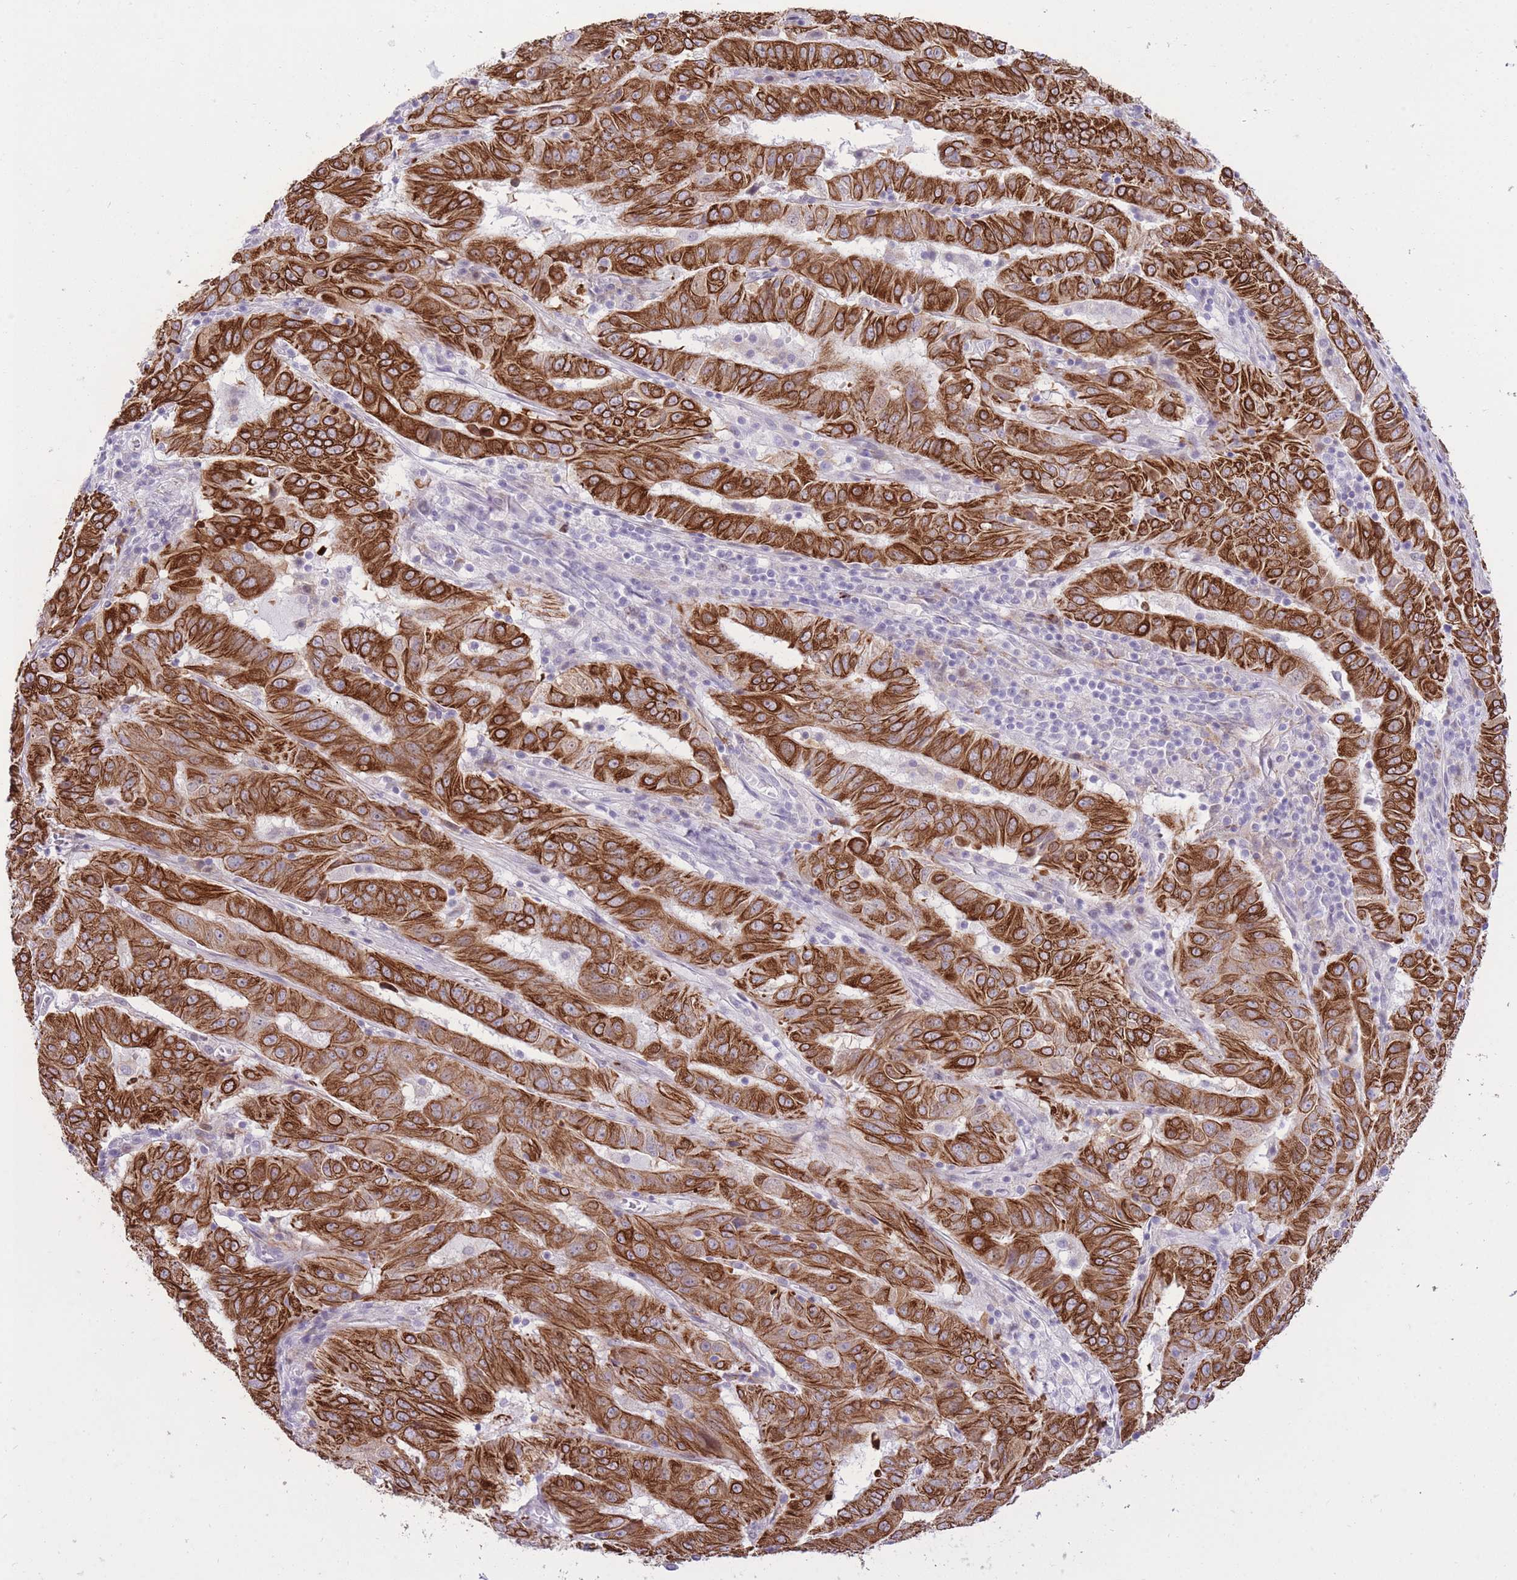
{"staining": {"intensity": "strong", "quantity": ">75%", "location": "cytoplasmic/membranous"}, "tissue": "pancreatic cancer", "cell_type": "Tumor cells", "image_type": "cancer", "snomed": [{"axis": "morphology", "description": "Adenocarcinoma, NOS"}, {"axis": "topography", "description": "Pancreas"}], "caption": "Human pancreatic cancer (adenocarcinoma) stained for a protein (brown) shows strong cytoplasmic/membranous positive positivity in about >75% of tumor cells.", "gene": "MEIS3", "patient": {"sex": "male", "age": 63}}